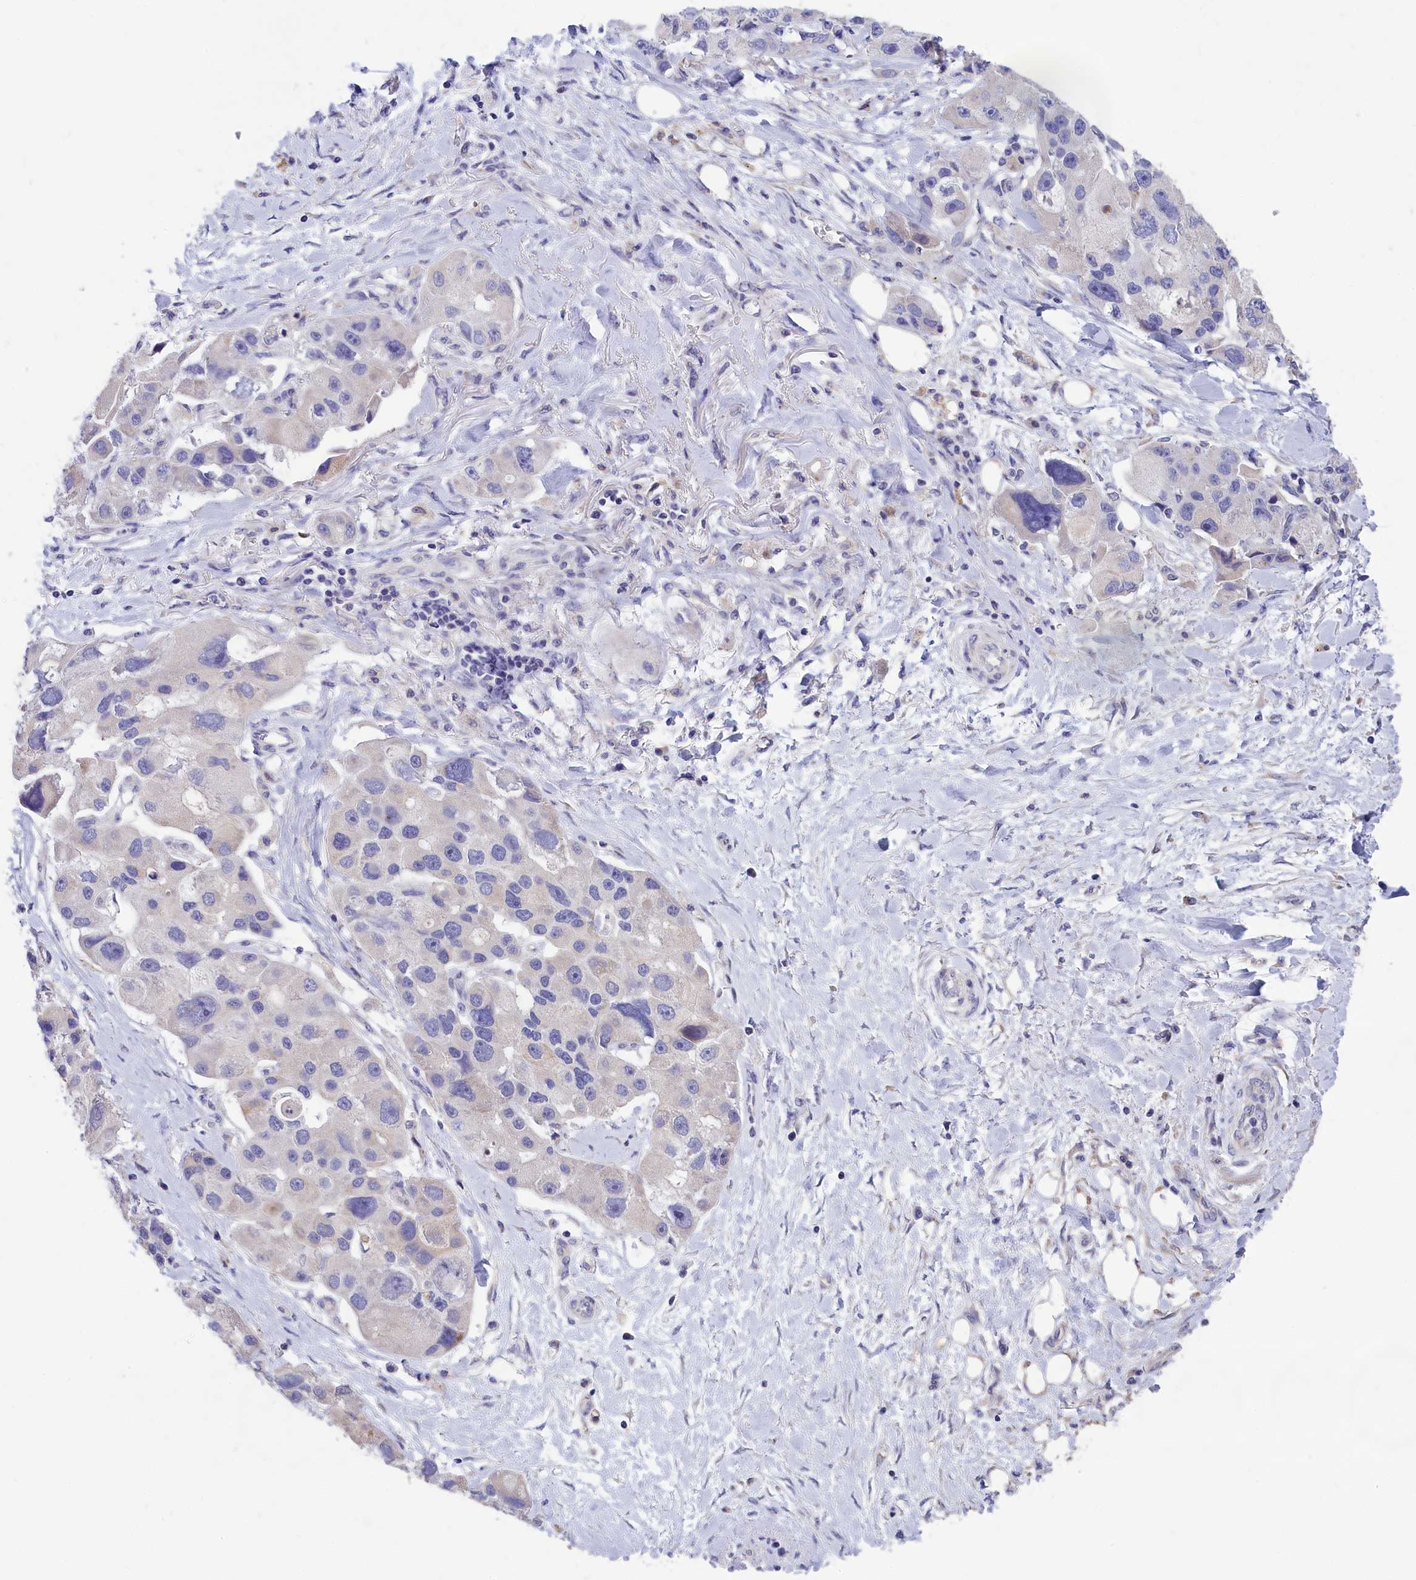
{"staining": {"intensity": "negative", "quantity": "none", "location": "none"}, "tissue": "lung cancer", "cell_type": "Tumor cells", "image_type": "cancer", "snomed": [{"axis": "morphology", "description": "Adenocarcinoma, NOS"}, {"axis": "topography", "description": "Lung"}], "caption": "Immunohistochemical staining of human lung cancer (adenocarcinoma) displays no significant staining in tumor cells.", "gene": "CYP2U1", "patient": {"sex": "female", "age": 54}}